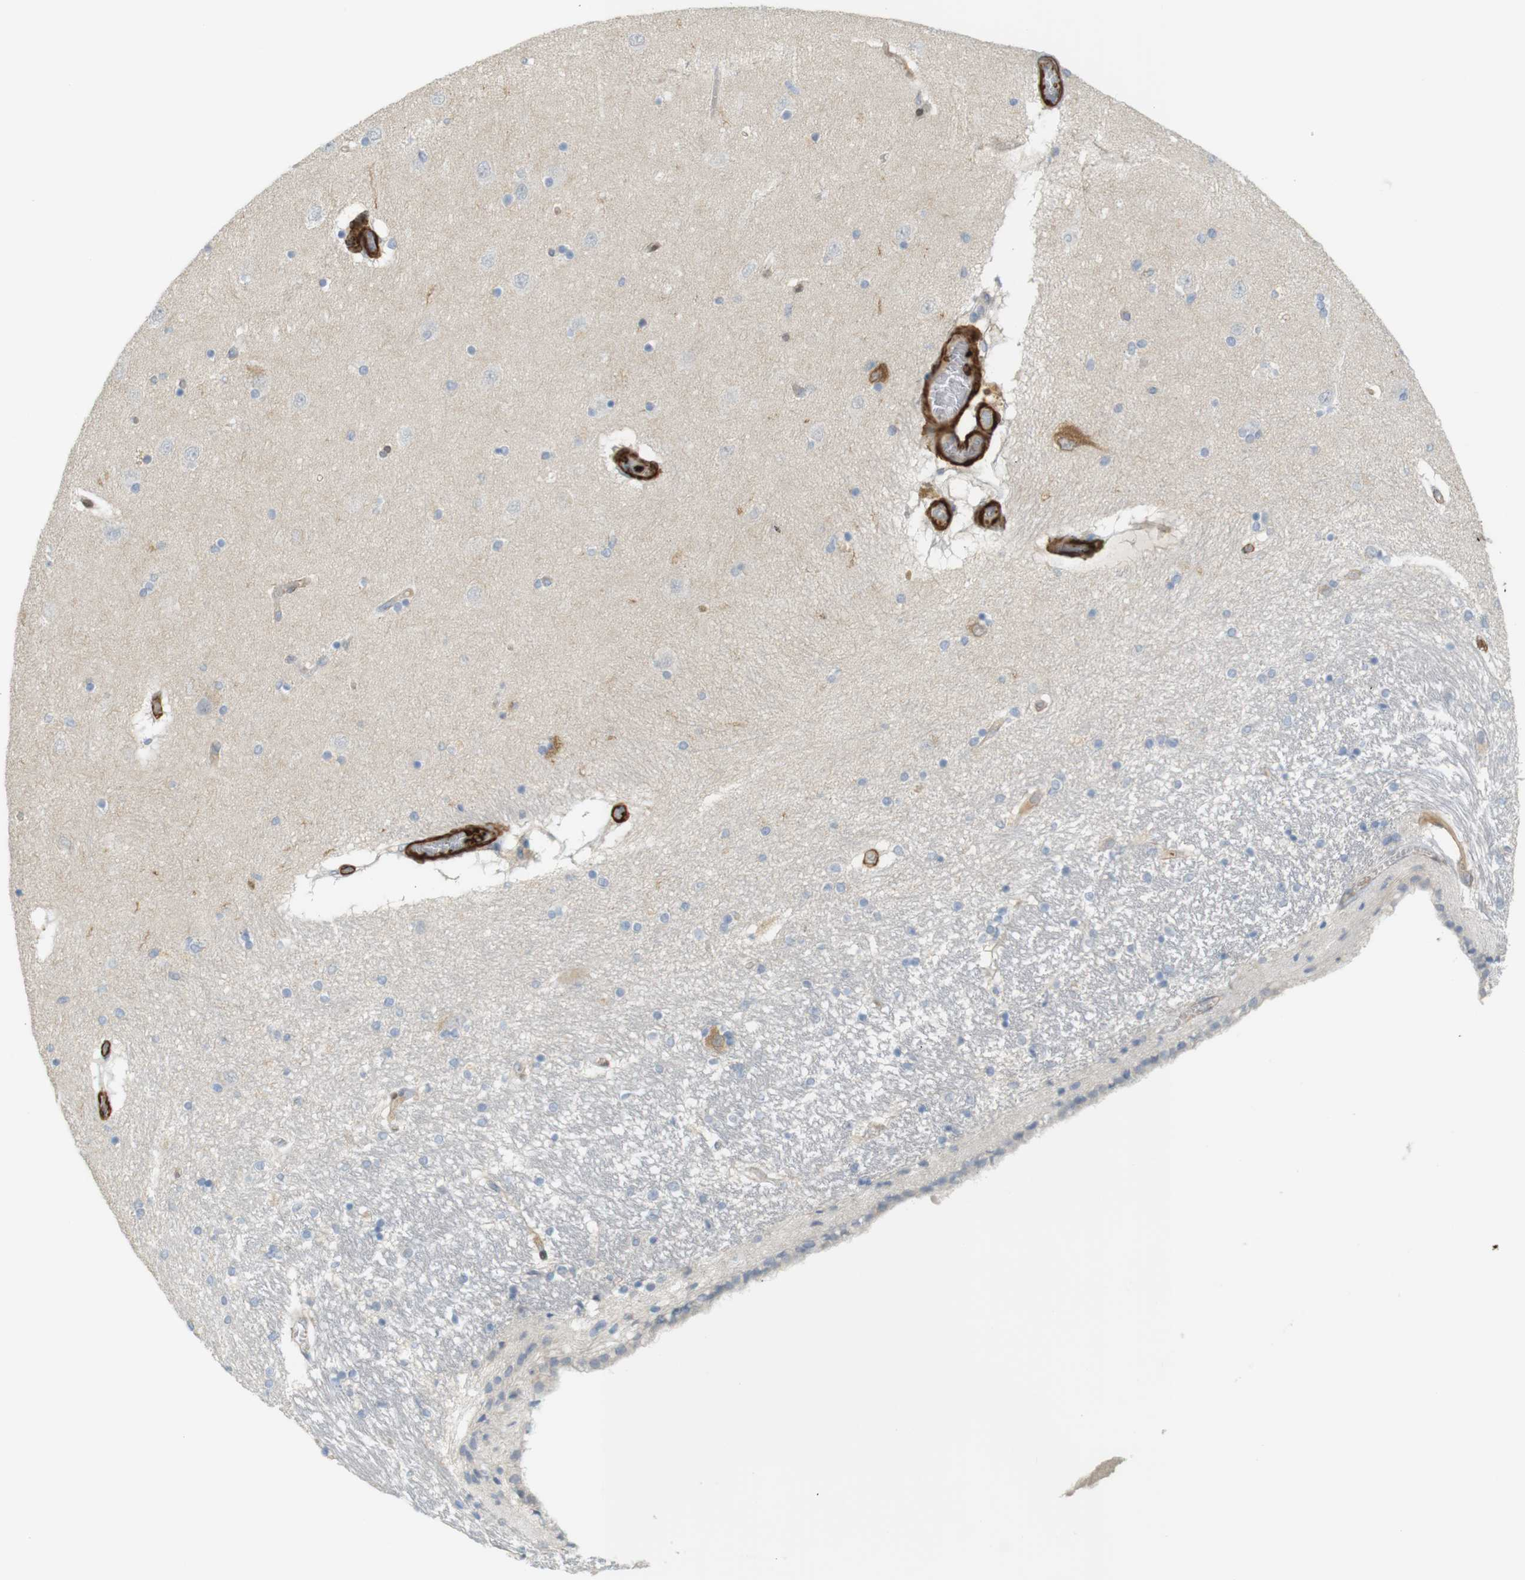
{"staining": {"intensity": "negative", "quantity": "none", "location": "none"}, "tissue": "hippocampus", "cell_type": "Glial cells", "image_type": "normal", "snomed": [{"axis": "morphology", "description": "Normal tissue, NOS"}, {"axis": "topography", "description": "Hippocampus"}], "caption": "Immunohistochemistry (IHC) photomicrograph of unremarkable human hippocampus stained for a protein (brown), which displays no positivity in glial cells.", "gene": "PDE3A", "patient": {"sex": "female", "age": 54}}